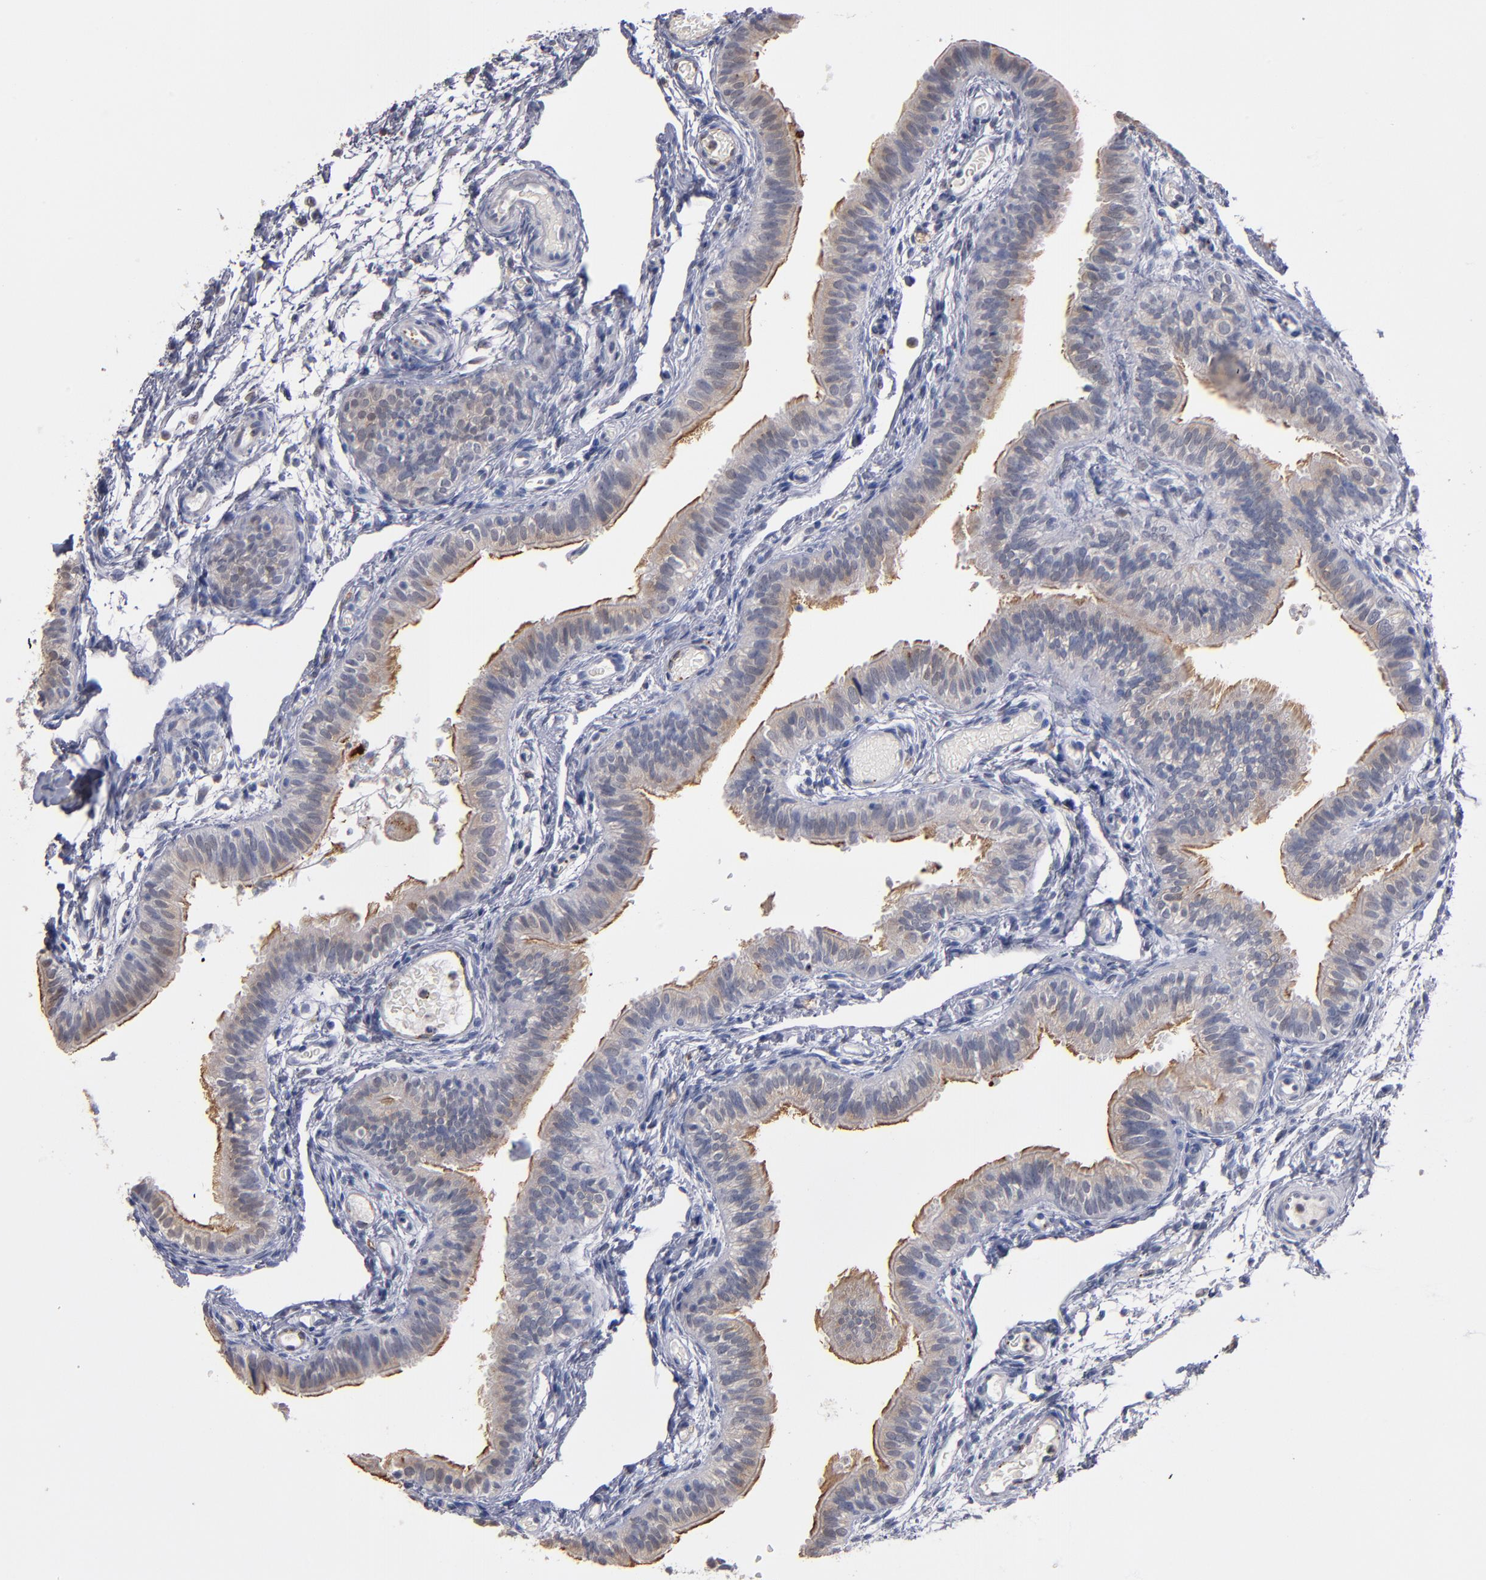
{"staining": {"intensity": "moderate", "quantity": "25%-75%", "location": "cytoplasmic/membranous"}, "tissue": "fallopian tube", "cell_type": "Glandular cells", "image_type": "normal", "snomed": [{"axis": "morphology", "description": "Normal tissue, NOS"}, {"axis": "morphology", "description": "Dermoid, NOS"}, {"axis": "topography", "description": "Fallopian tube"}], "caption": "A high-resolution photomicrograph shows immunohistochemistry (IHC) staining of benign fallopian tube, which demonstrates moderate cytoplasmic/membranous staining in about 25%-75% of glandular cells.", "gene": "SELP", "patient": {"sex": "female", "age": 33}}